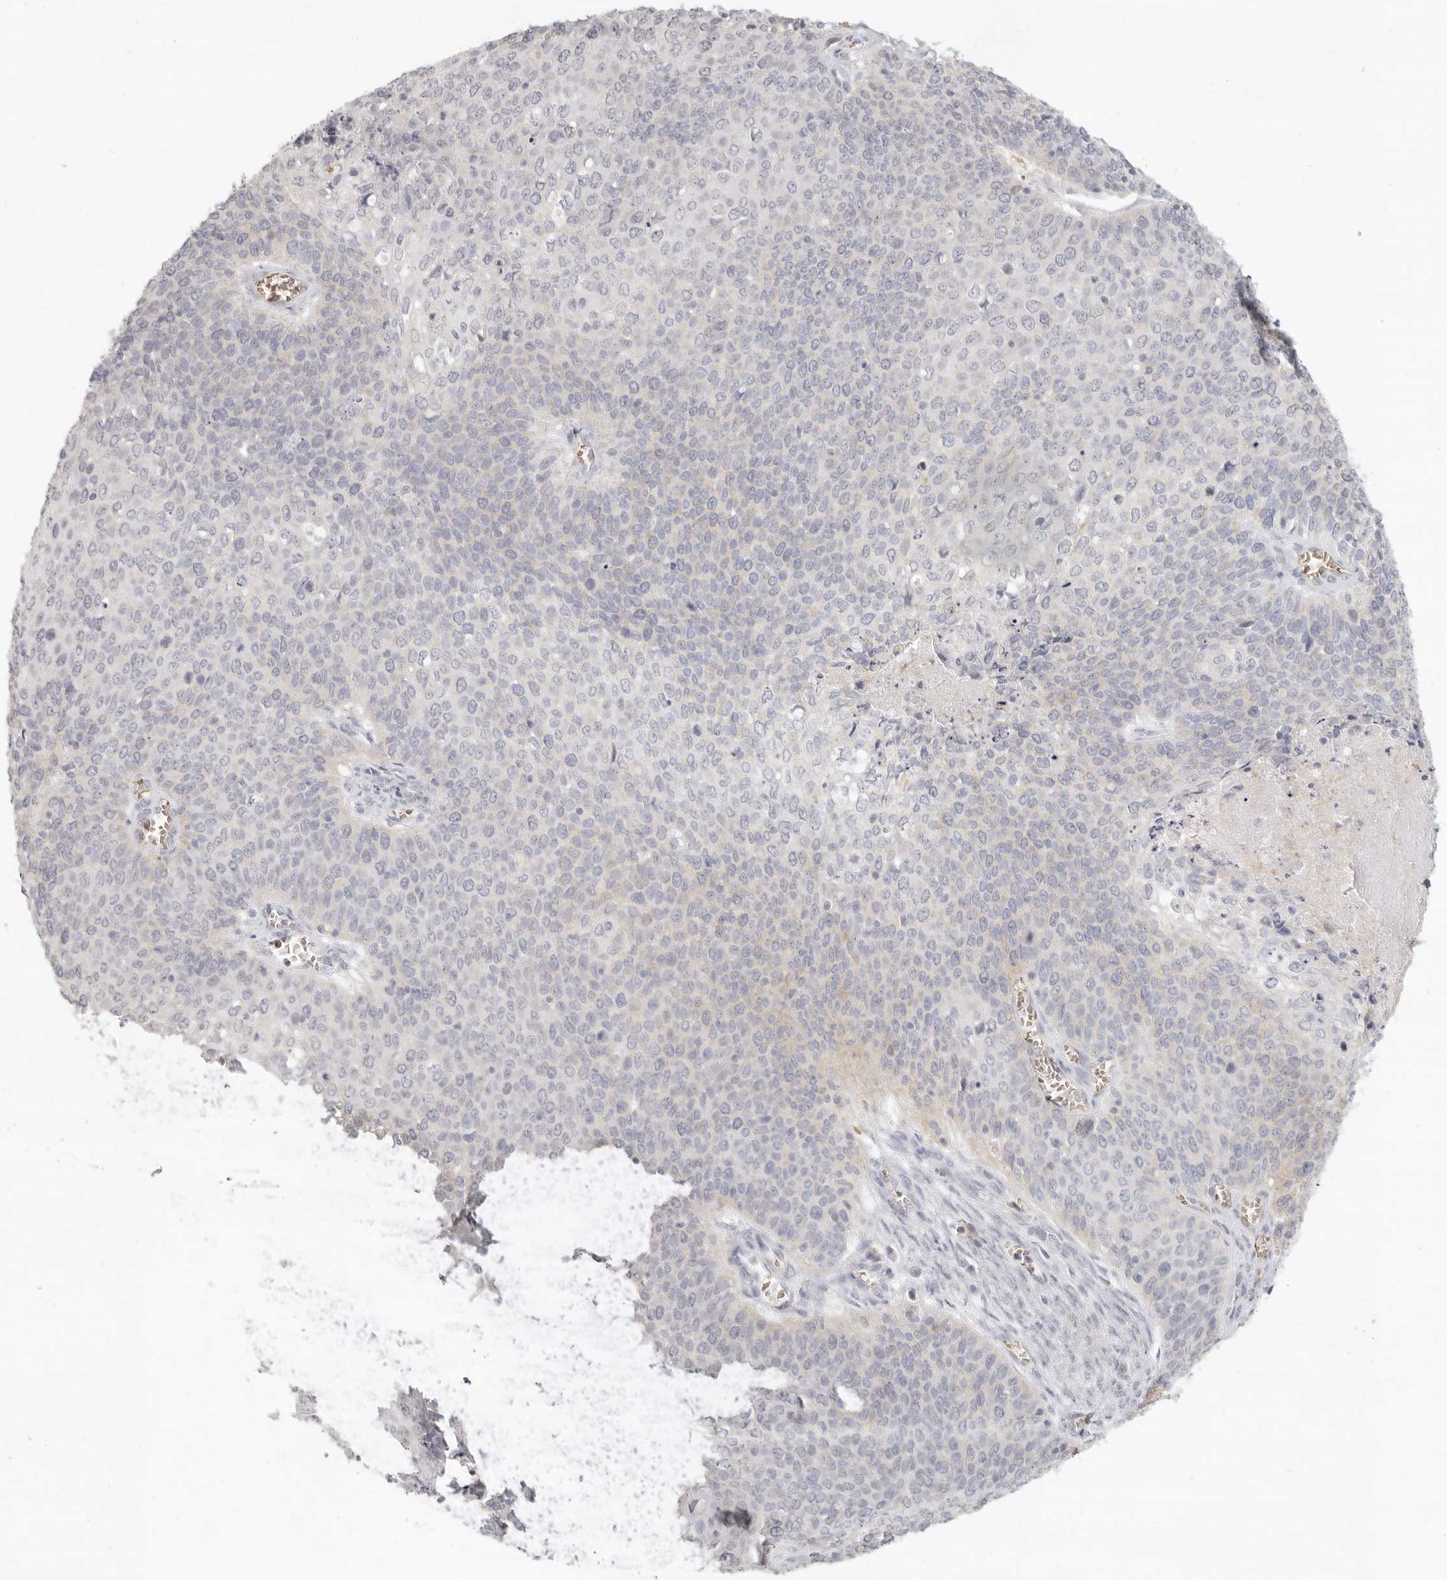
{"staining": {"intensity": "negative", "quantity": "none", "location": "none"}, "tissue": "cervical cancer", "cell_type": "Tumor cells", "image_type": "cancer", "snomed": [{"axis": "morphology", "description": "Squamous cell carcinoma, NOS"}, {"axis": "topography", "description": "Cervix"}], "caption": "The image shows no significant positivity in tumor cells of cervical squamous cell carcinoma.", "gene": "NIBAN1", "patient": {"sex": "female", "age": 39}}